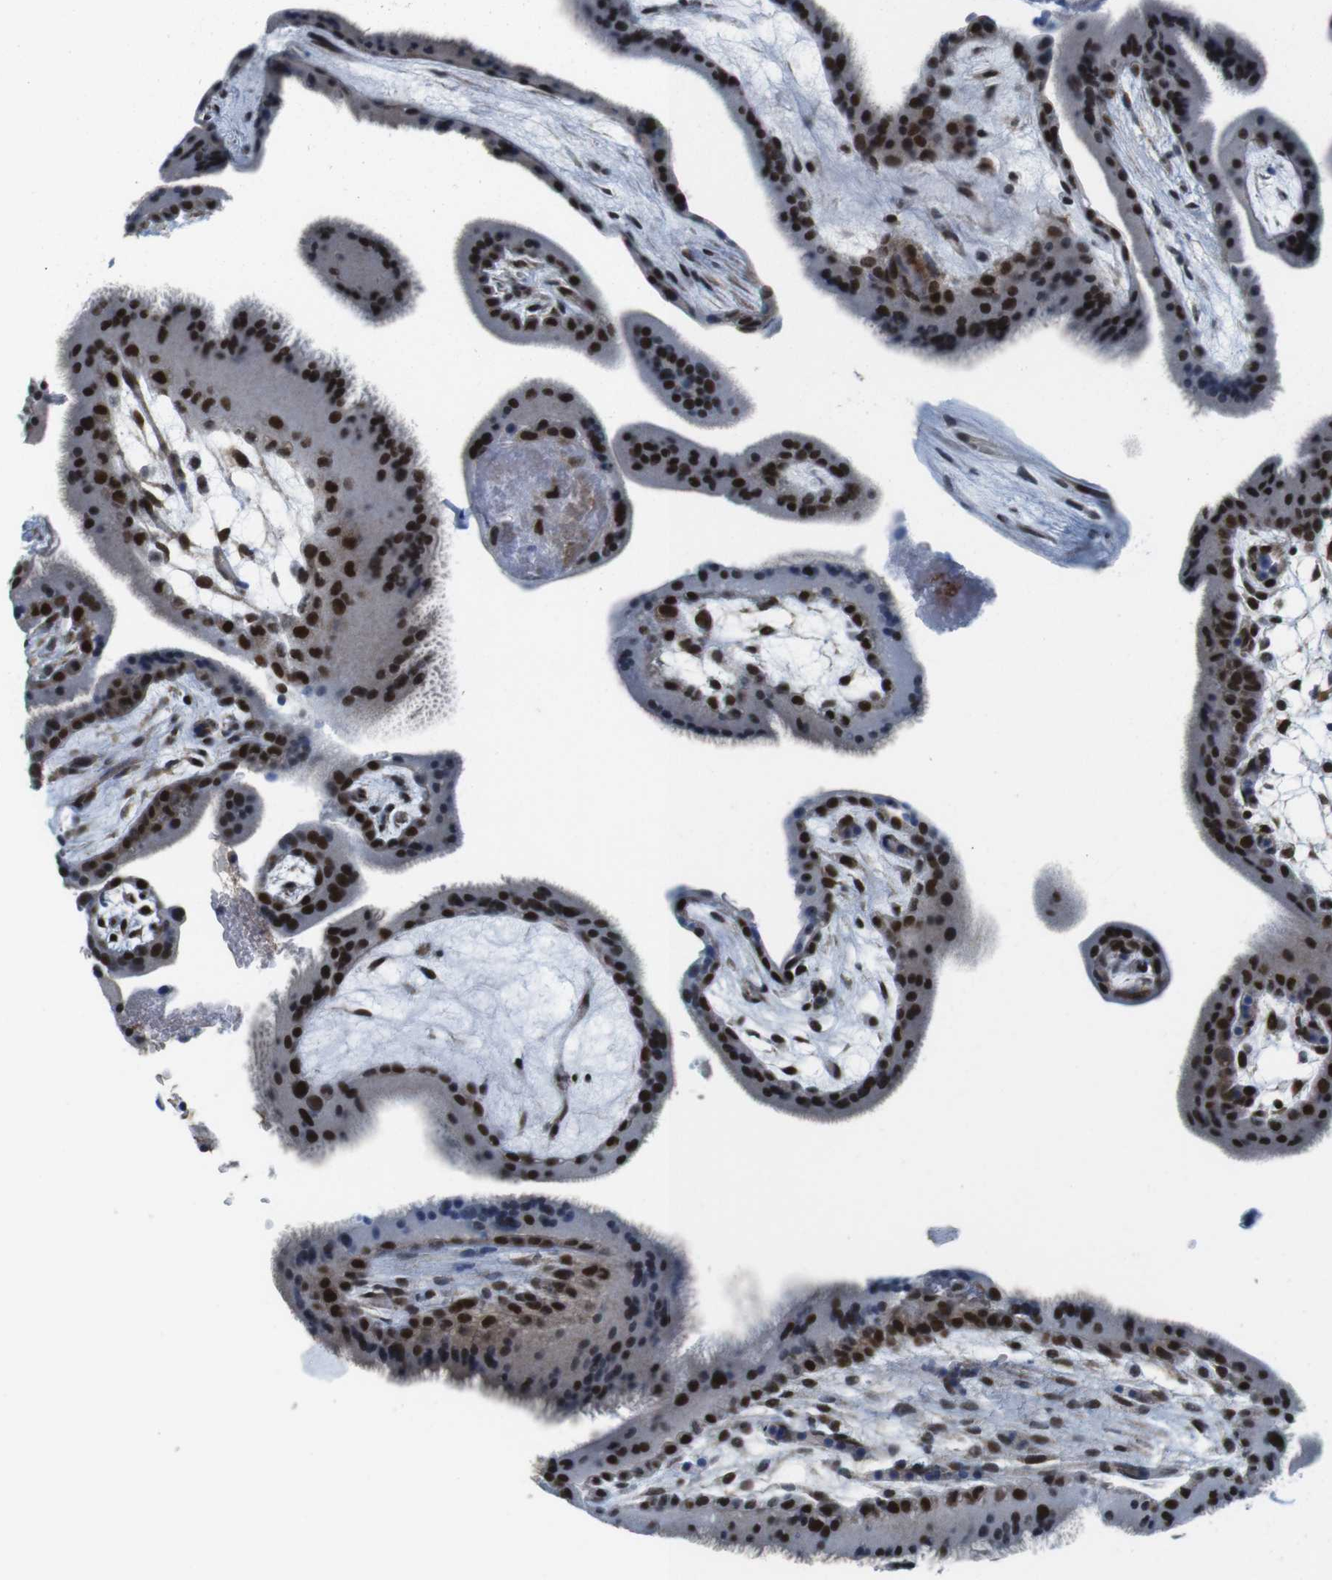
{"staining": {"intensity": "strong", "quantity": ">75%", "location": "nuclear"}, "tissue": "placenta", "cell_type": "Trophoblastic cells", "image_type": "normal", "snomed": [{"axis": "morphology", "description": "Normal tissue, NOS"}, {"axis": "topography", "description": "Placenta"}], "caption": "The photomicrograph displays immunohistochemical staining of normal placenta. There is strong nuclear positivity is present in about >75% of trophoblastic cells.", "gene": "MLH1", "patient": {"sex": "female", "age": 19}}